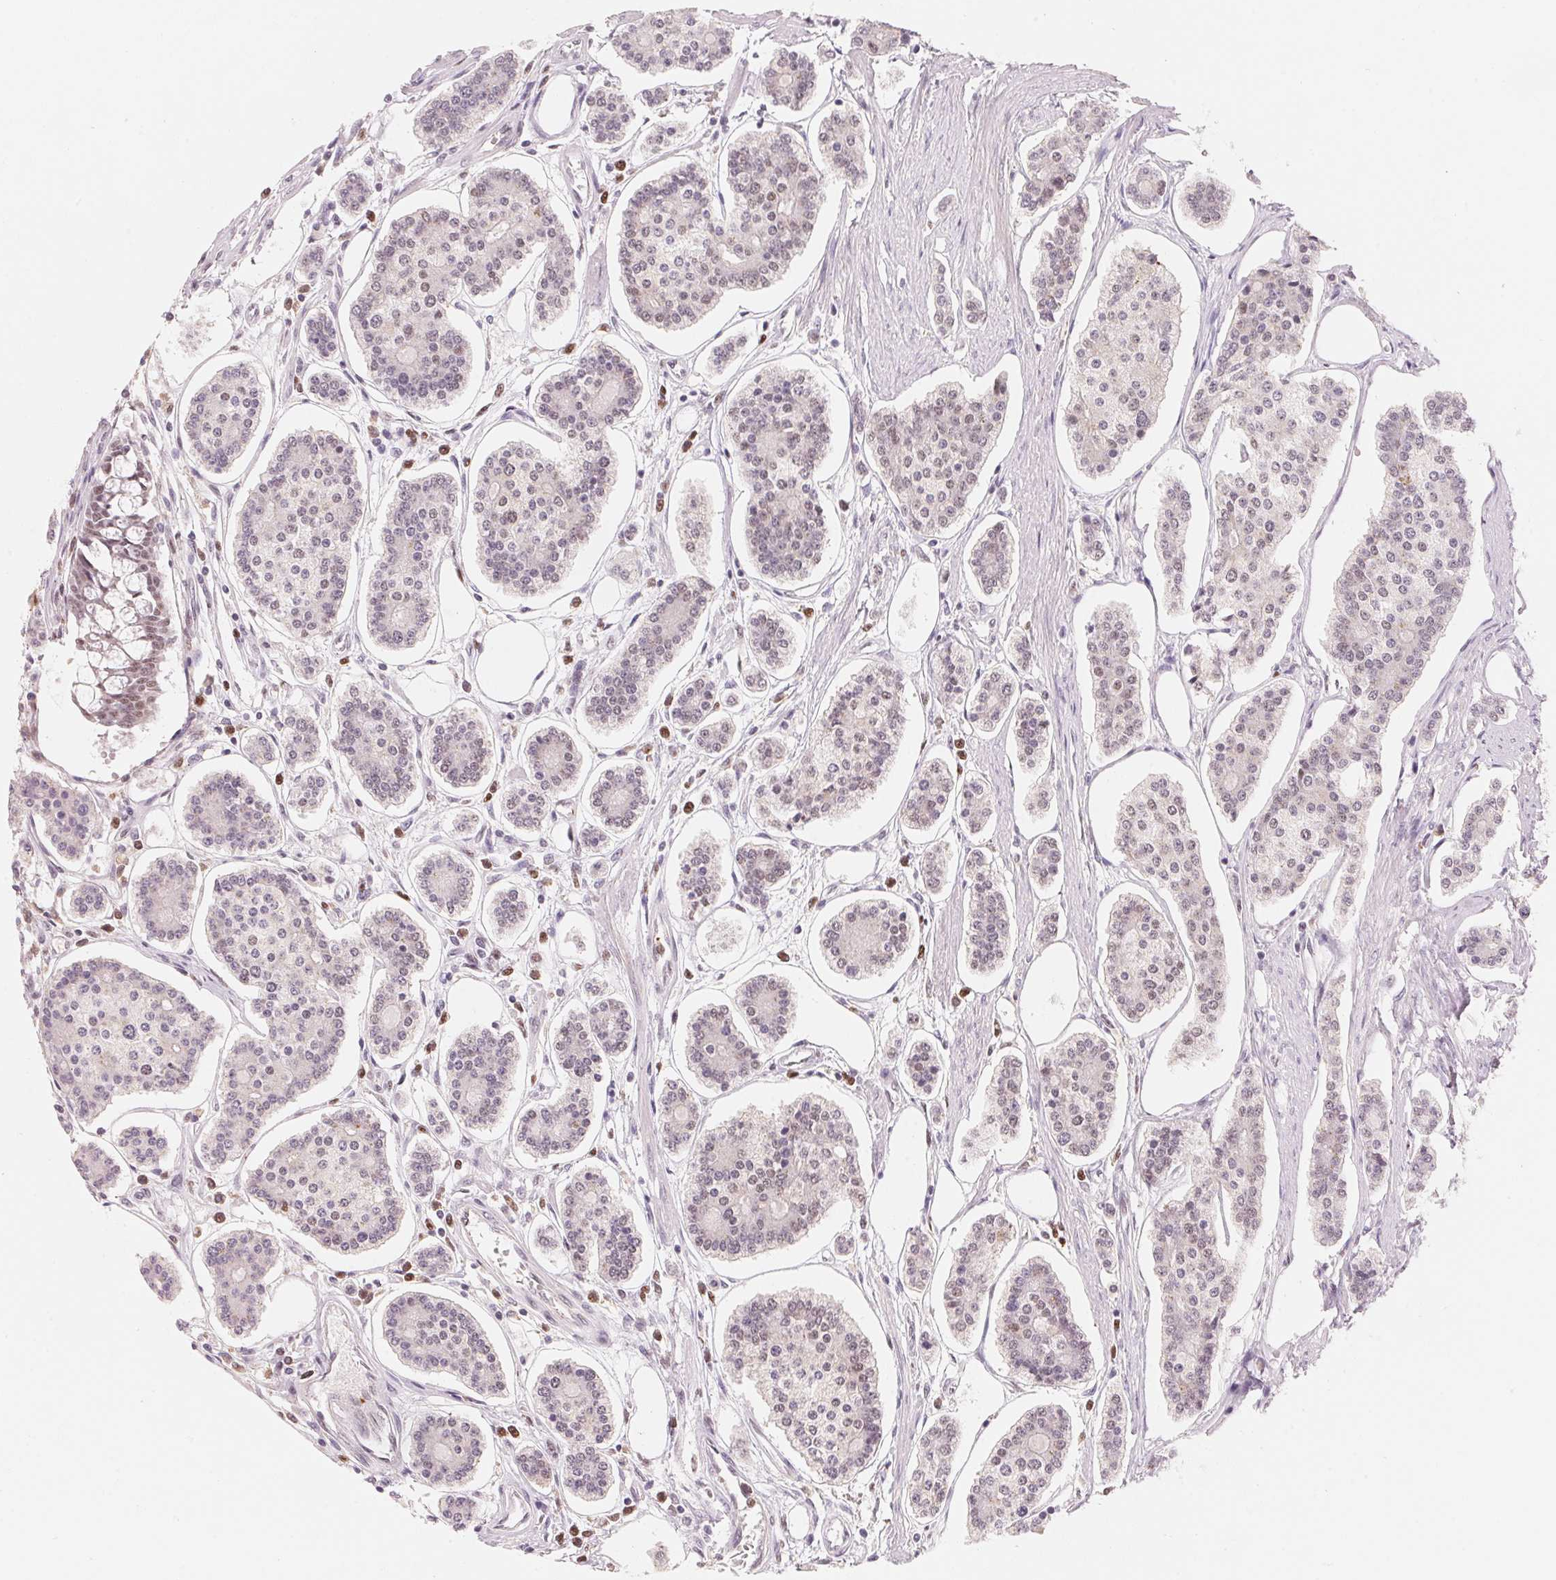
{"staining": {"intensity": "weak", "quantity": "25%-75%", "location": "nuclear"}, "tissue": "carcinoid", "cell_type": "Tumor cells", "image_type": "cancer", "snomed": [{"axis": "morphology", "description": "Carcinoid, malignant, NOS"}, {"axis": "topography", "description": "Small intestine"}], "caption": "Human carcinoid stained for a protein (brown) demonstrates weak nuclear positive positivity in about 25%-75% of tumor cells.", "gene": "ARHGAP22", "patient": {"sex": "female", "age": 65}}